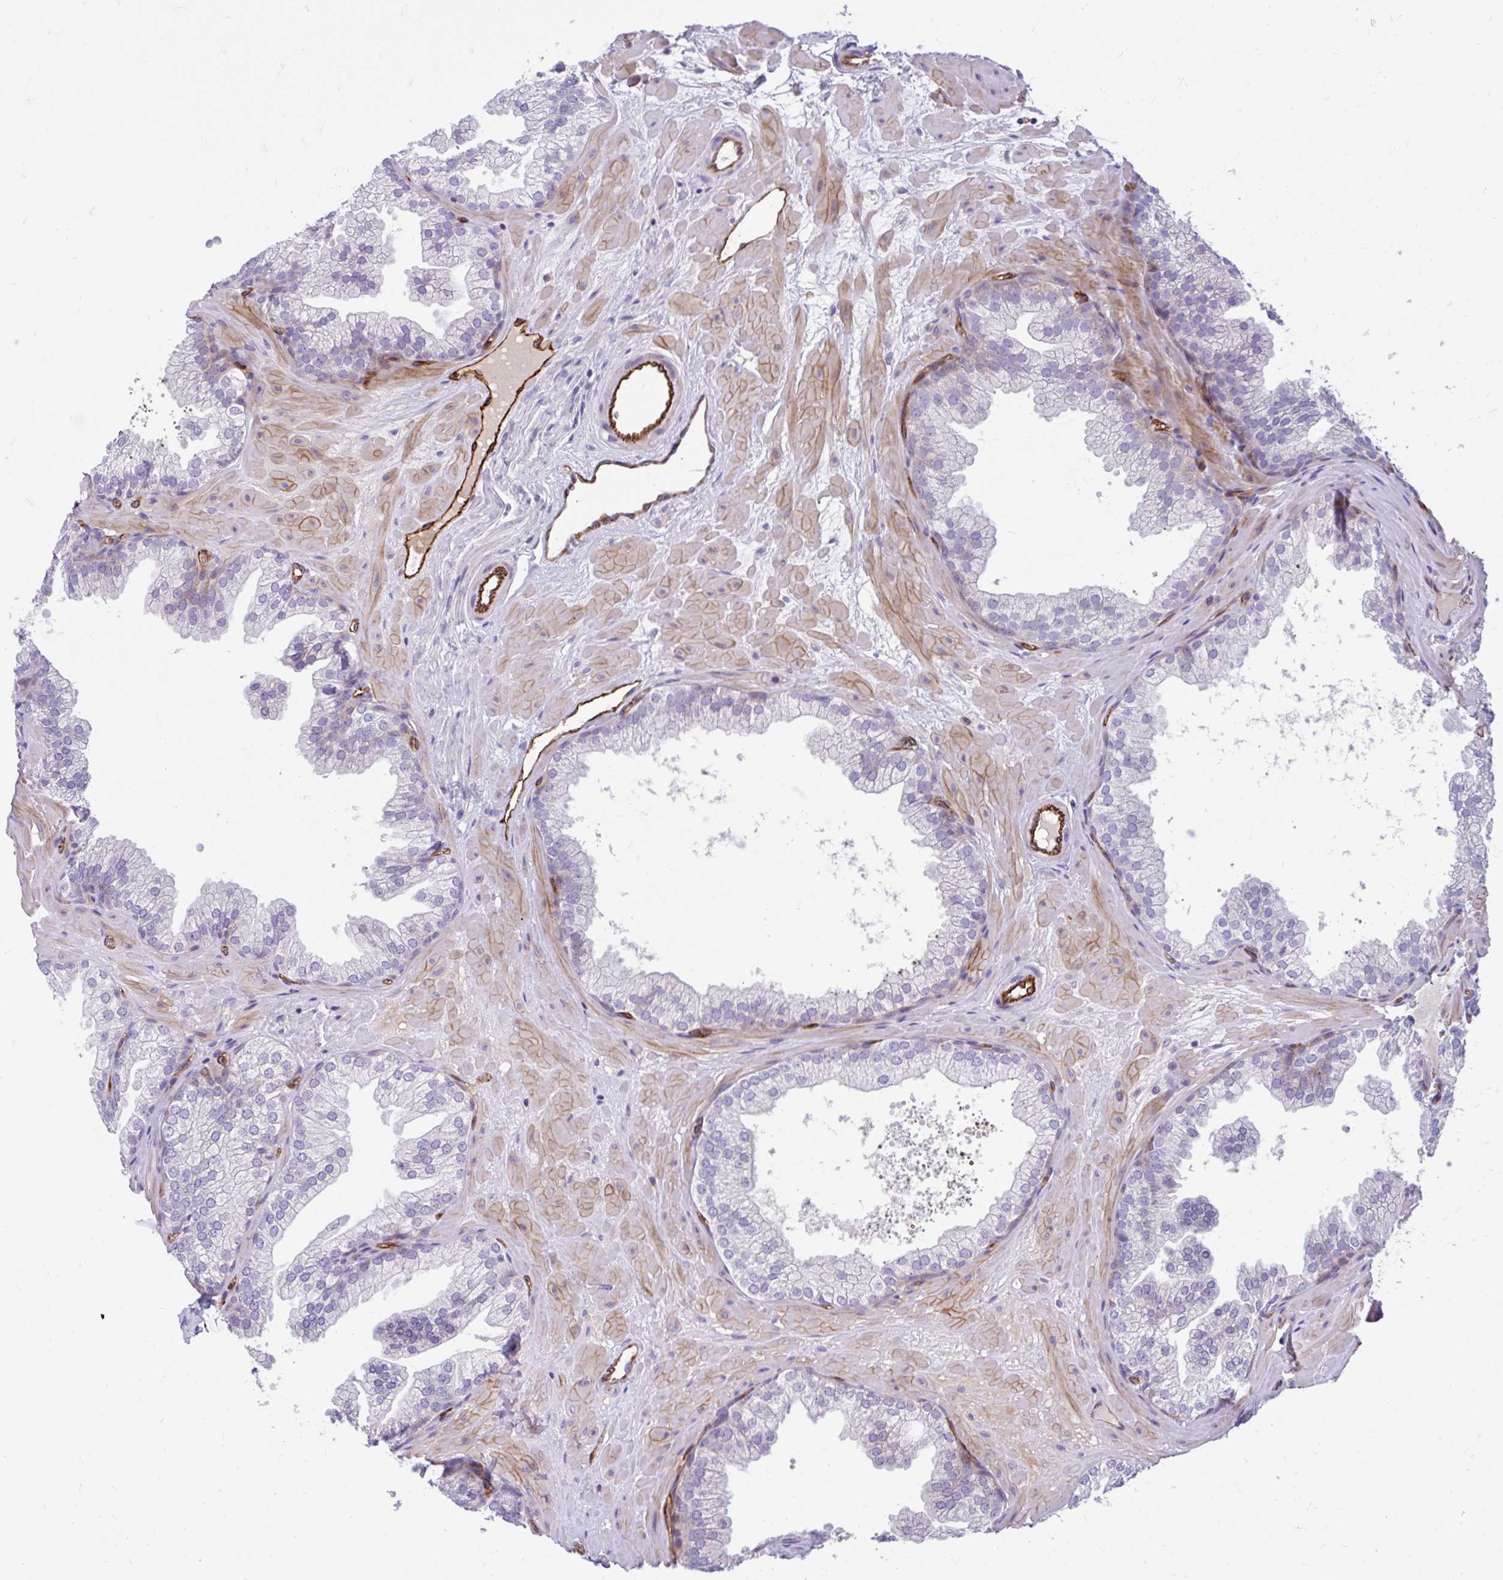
{"staining": {"intensity": "moderate", "quantity": "<25%", "location": "cytoplasmic/membranous"}, "tissue": "prostate", "cell_type": "Glandular cells", "image_type": "normal", "snomed": [{"axis": "morphology", "description": "Normal tissue, NOS"}, {"axis": "topography", "description": "Prostate"}], "caption": "Immunohistochemistry (IHC) photomicrograph of normal prostate: prostate stained using immunohistochemistry shows low levels of moderate protein expression localized specifically in the cytoplasmic/membranous of glandular cells, appearing as a cytoplasmic/membranous brown color.", "gene": "ESPNL", "patient": {"sex": "male", "age": 37}}